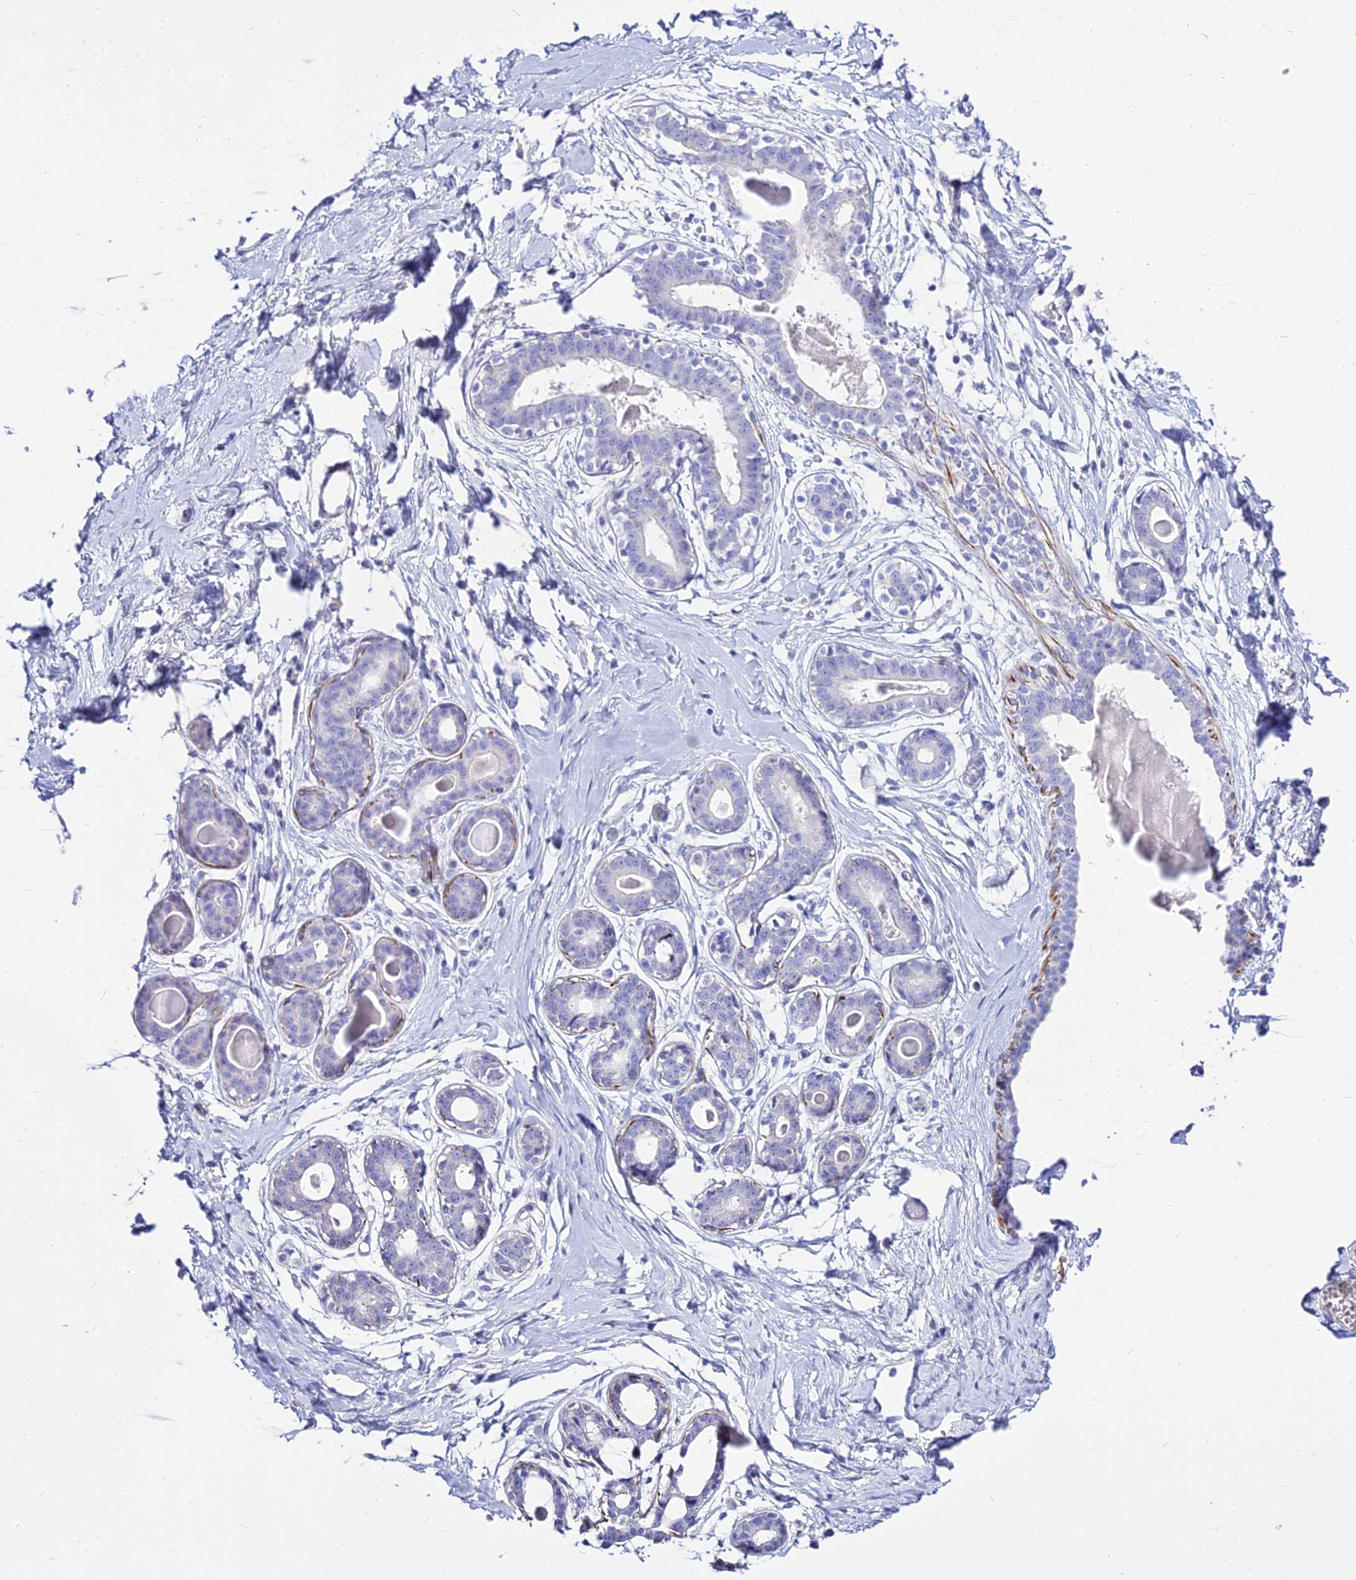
{"staining": {"intensity": "negative", "quantity": "none", "location": "none"}, "tissue": "breast", "cell_type": "Adipocytes", "image_type": "normal", "snomed": [{"axis": "morphology", "description": "Normal tissue, NOS"}, {"axis": "topography", "description": "Breast"}], "caption": "Micrograph shows no significant protein expression in adipocytes of benign breast. (DAB (3,3'-diaminobenzidine) immunohistochemistry with hematoxylin counter stain).", "gene": "DLX1", "patient": {"sex": "female", "age": 45}}